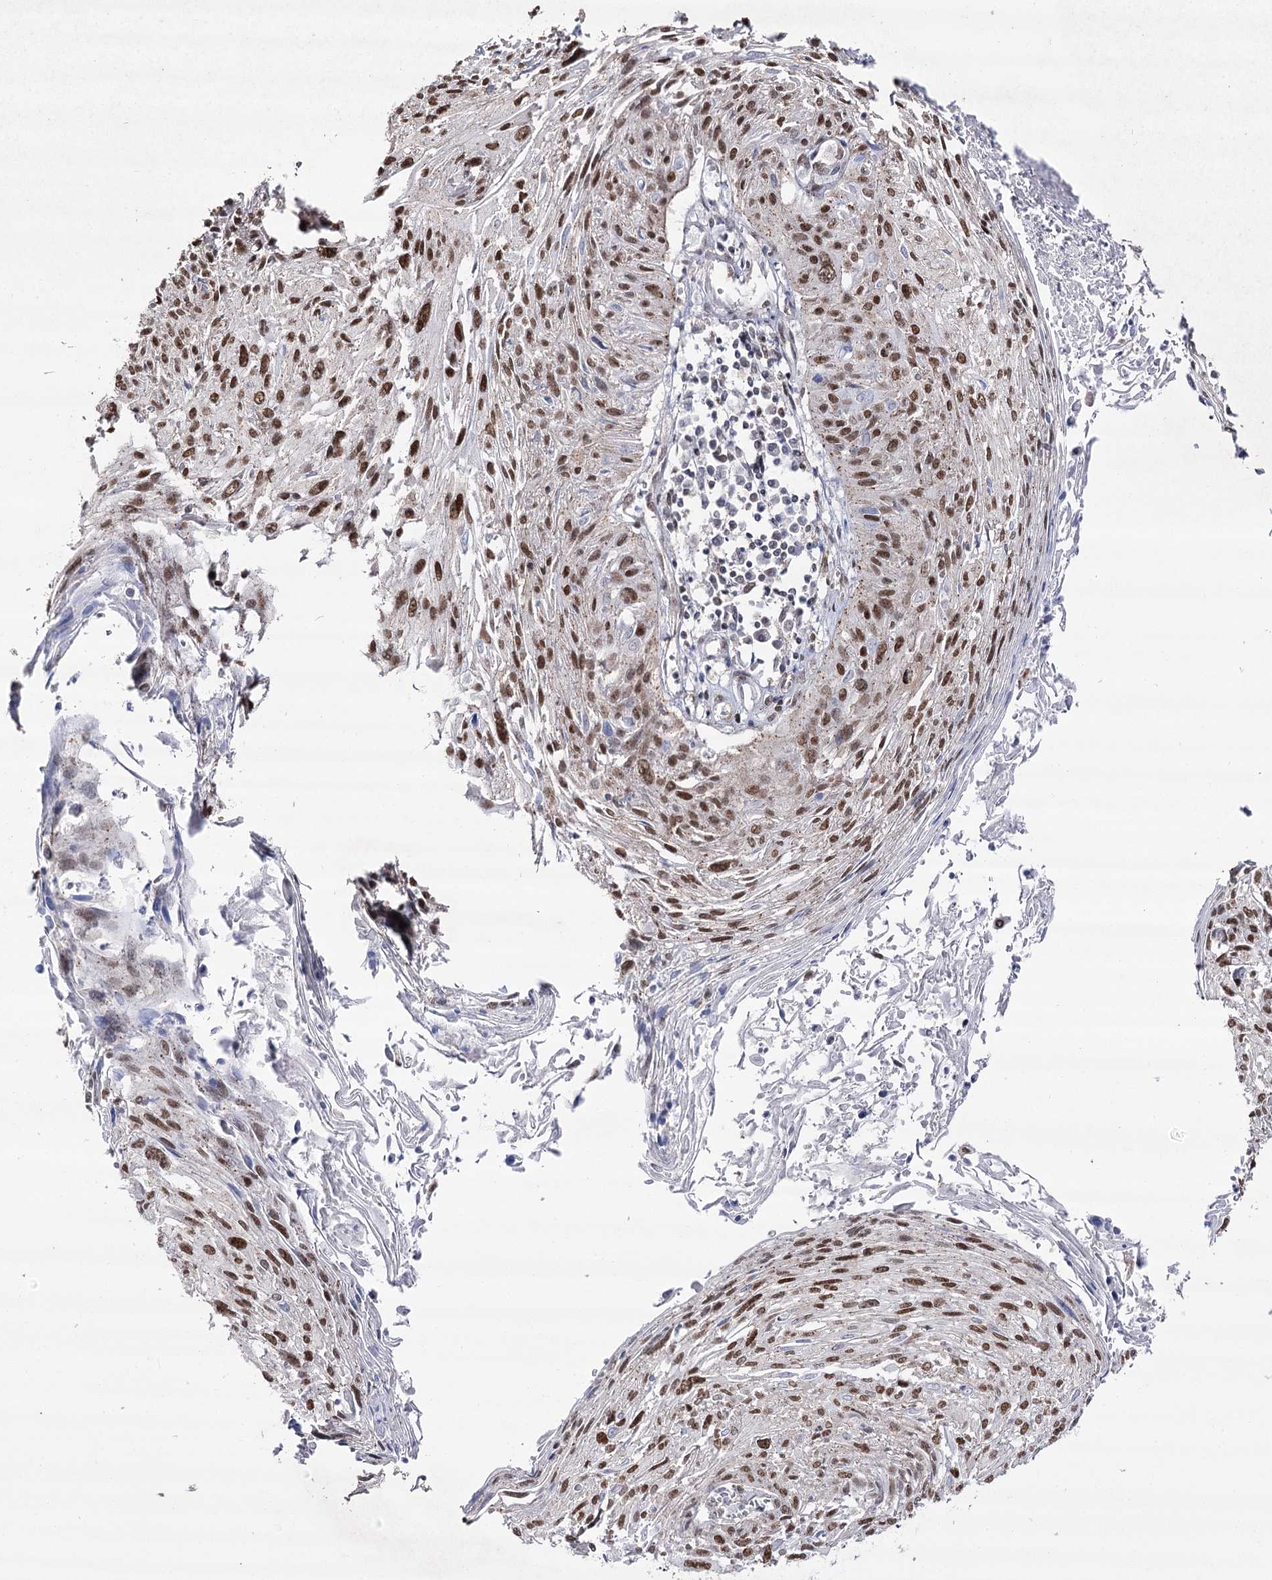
{"staining": {"intensity": "moderate", "quantity": ">75%", "location": "nuclear"}, "tissue": "cervical cancer", "cell_type": "Tumor cells", "image_type": "cancer", "snomed": [{"axis": "morphology", "description": "Squamous cell carcinoma, NOS"}, {"axis": "topography", "description": "Cervix"}], "caption": "An image of squamous cell carcinoma (cervical) stained for a protein shows moderate nuclear brown staining in tumor cells.", "gene": "VGLL4", "patient": {"sex": "female", "age": 51}}